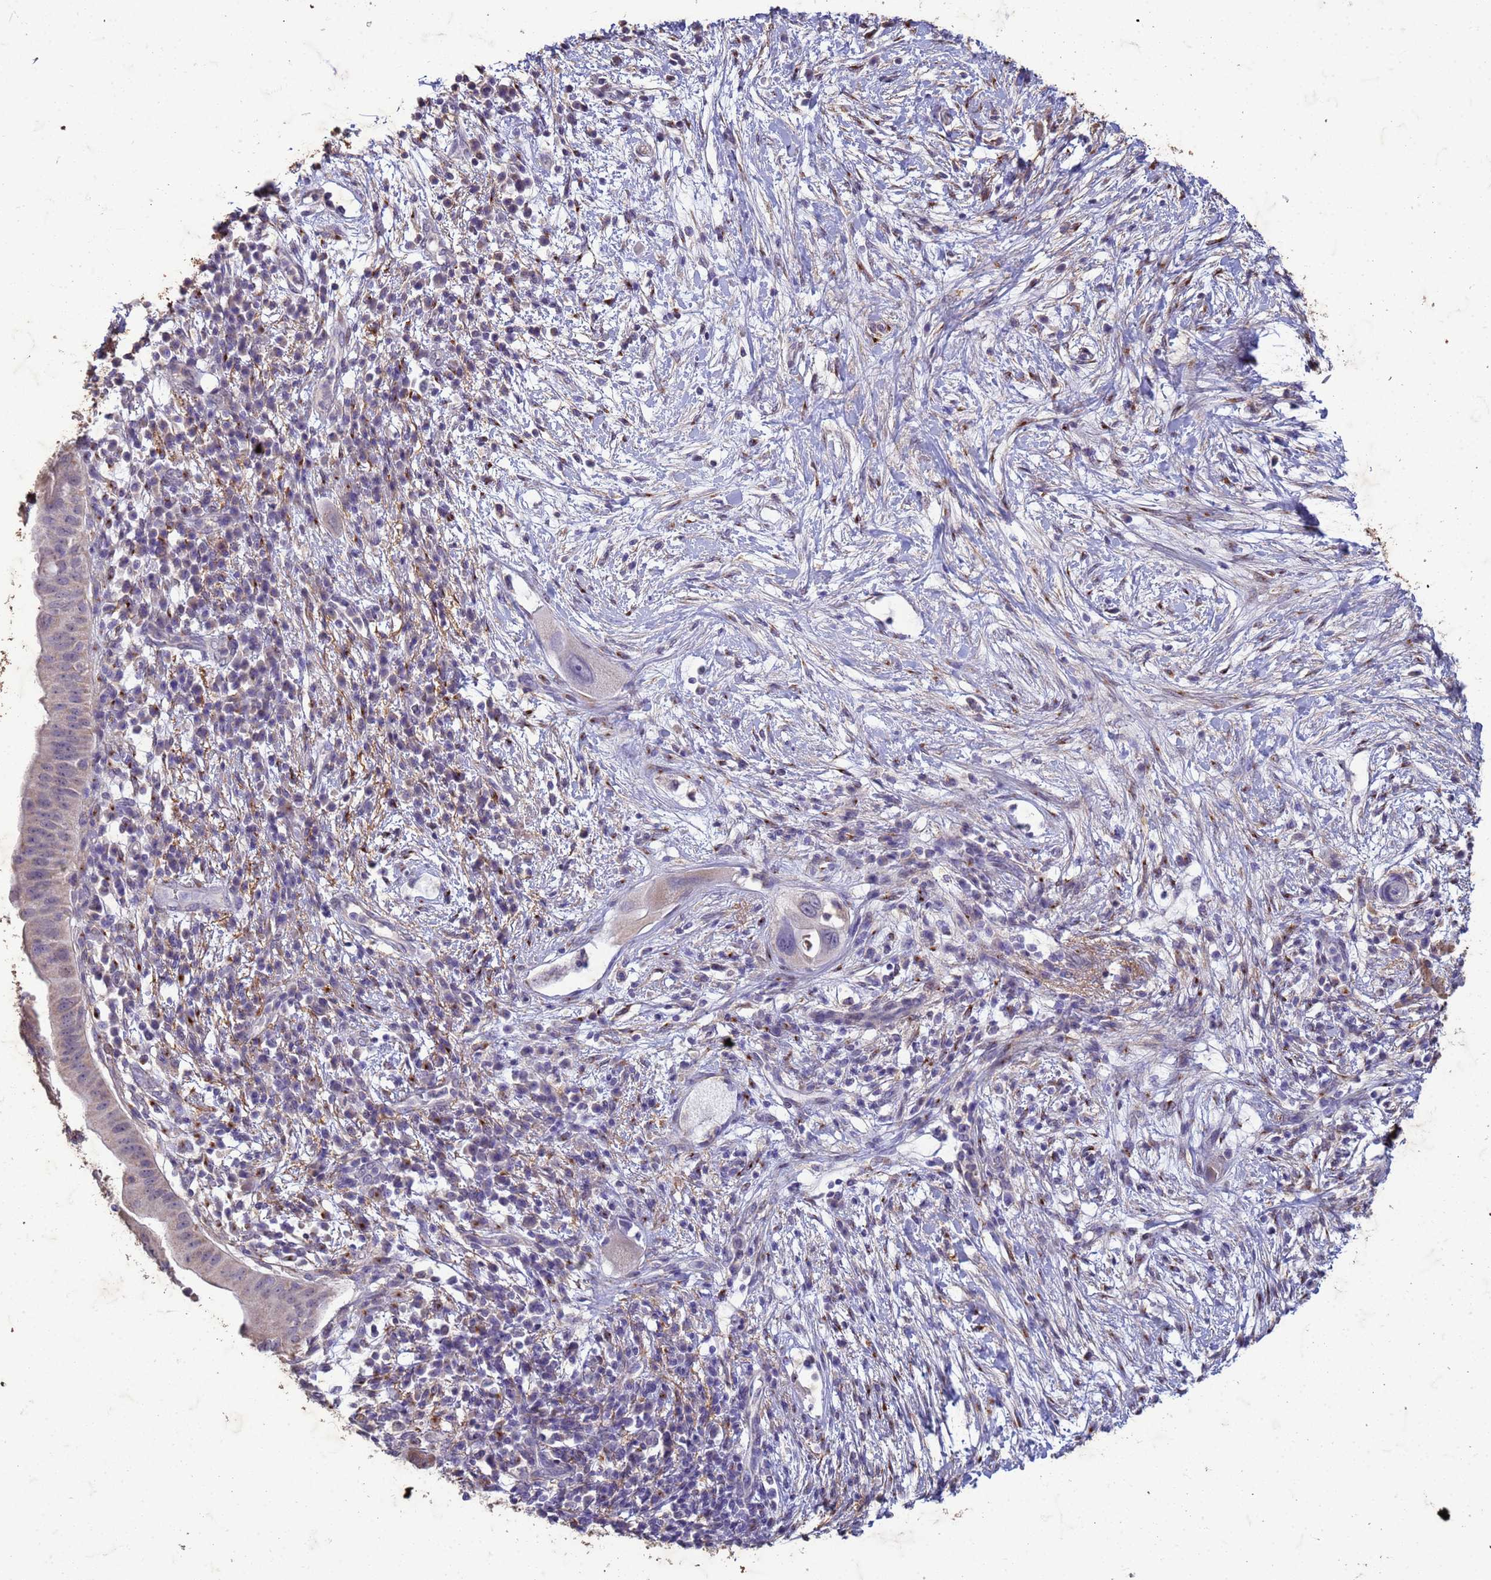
{"staining": {"intensity": "weak", "quantity": "<25%", "location": "cytoplasmic/membranous"}, "tissue": "pancreatic cancer", "cell_type": "Tumor cells", "image_type": "cancer", "snomed": [{"axis": "morphology", "description": "Adenocarcinoma, NOS"}, {"axis": "topography", "description": "Pancreas"}], "caption": "The histopathology image reveals no significant staining in tumor cells of pancreatic cancer.", "gene": "SLC25A15", "patient": {"sex": "male", "age": 68}}